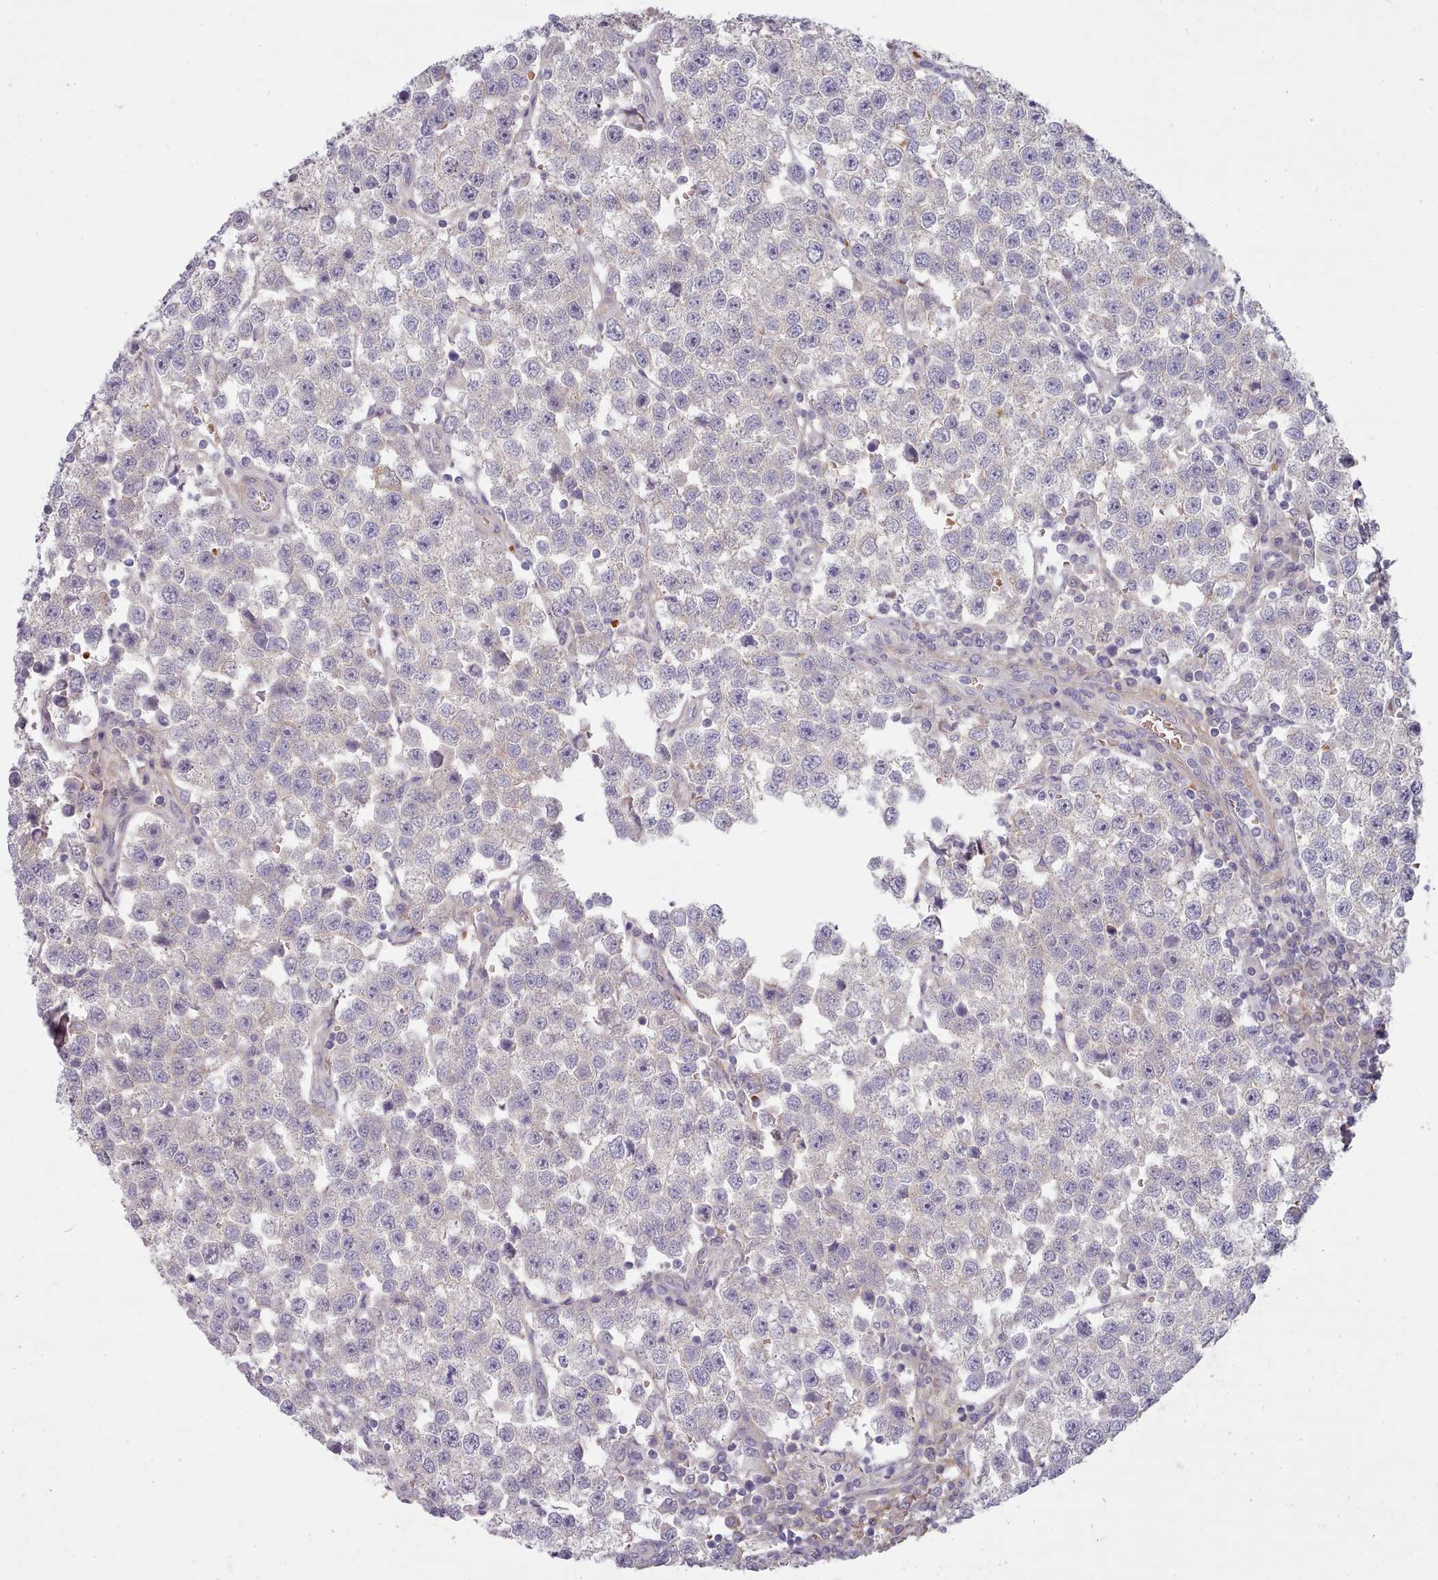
{"staining": {"intensity": "weak", "quantity": "25%-75%", "location": "cytoplasmic/membranous"}, "tissue": "testis cancer", "cell_type": "Tumor cells", "image_type": "cancer", "snomed": [{"axis": "morphology", "description": "Seminoma, NOS"}, {"axis": "topography", "description": "Testis"}], "caption": "Immunohistochemistry (IHC) image of testis seminoma stained for a protein (brown), which displays low levels of weak cytoplasmic/membranous positivity in about 25%-75% of tumor cells.", "gene": "CLNS1A", "patient": {"sex": "male", "age": 37}}